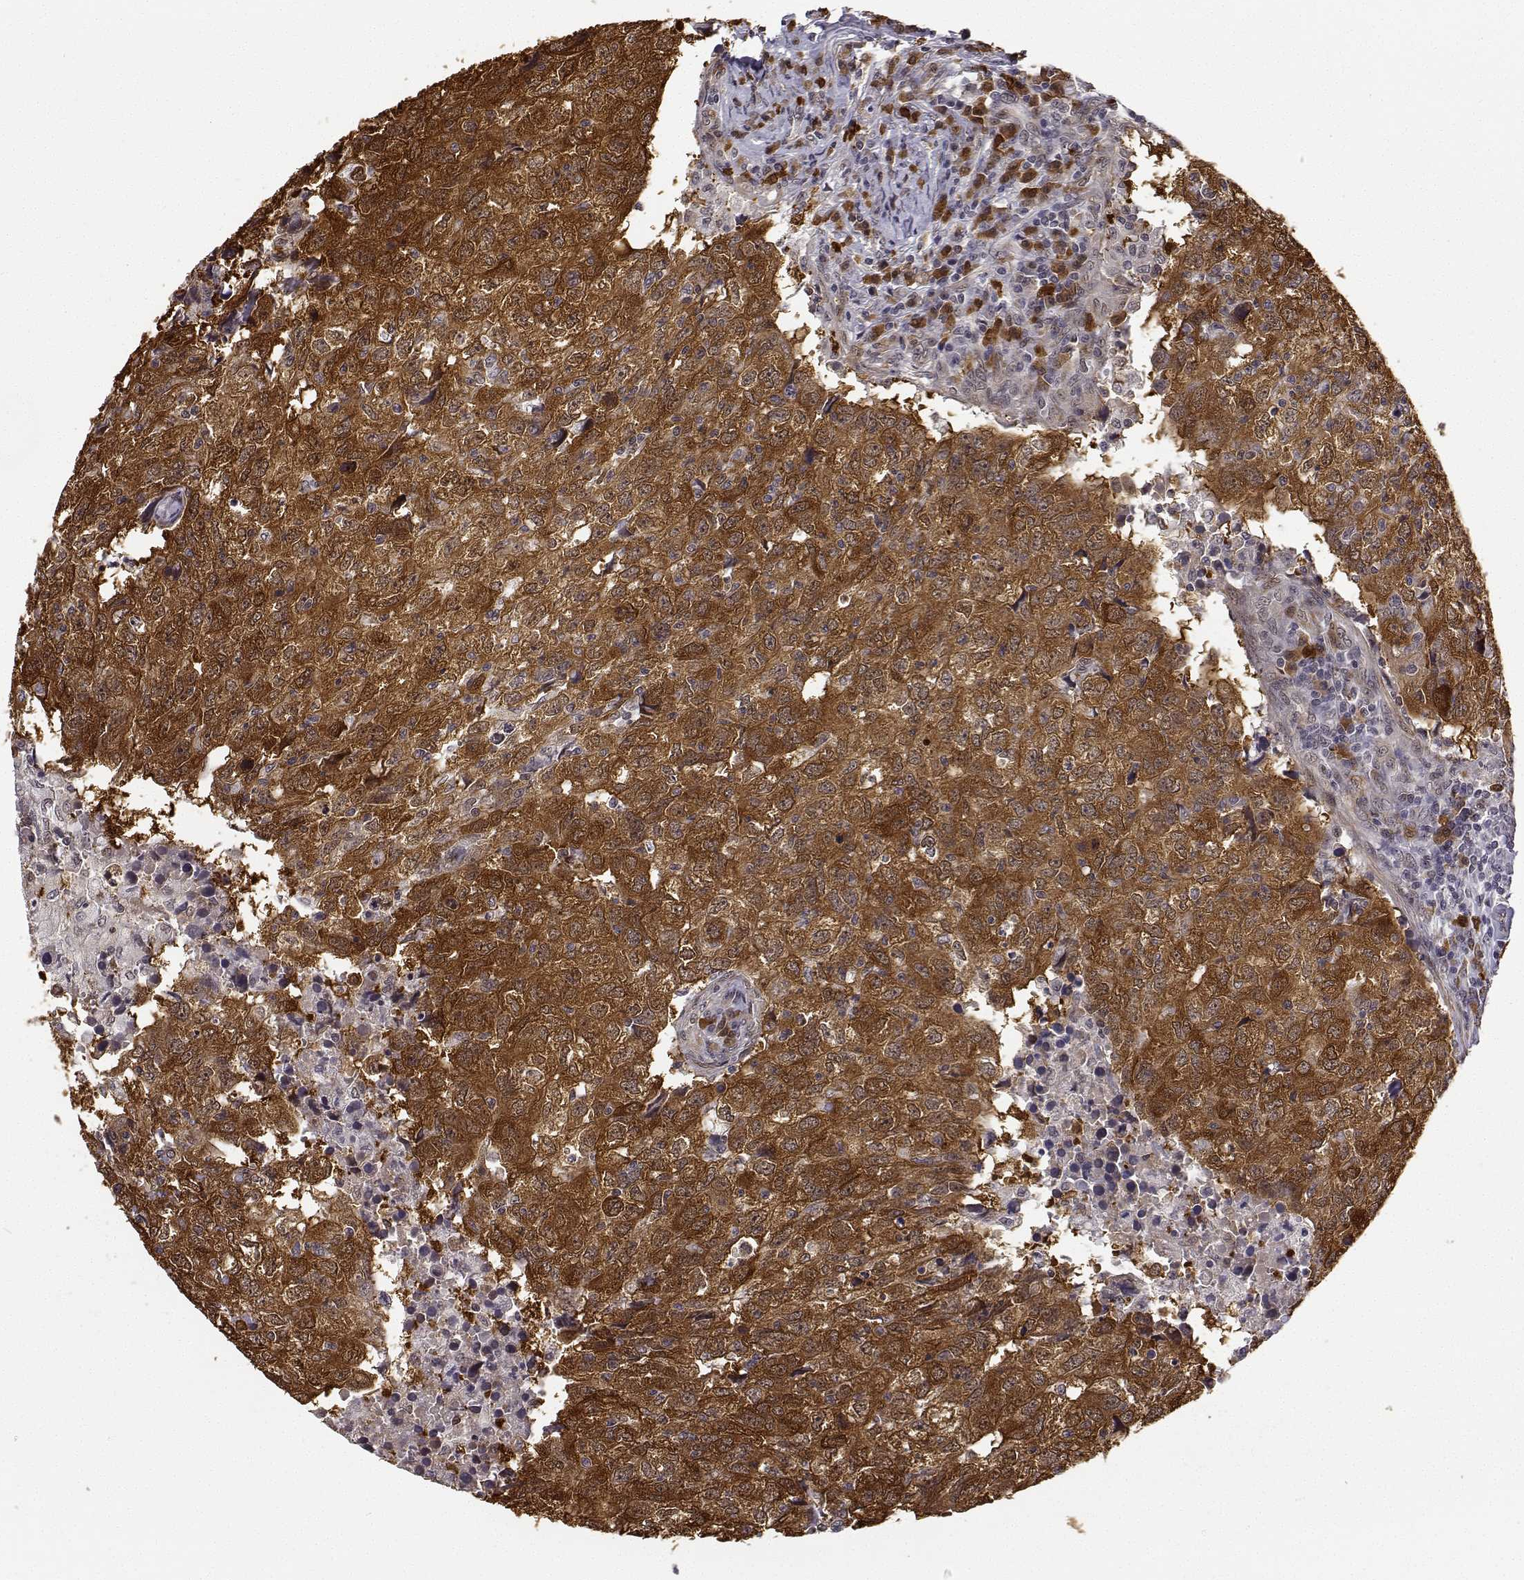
{"staining": {"intensity": "strong", "quantity": ">75%", "location": "cytoplasmic/membranous"}, "tissue": "breast cancer", "cell_type": "Tumor cells", "image_type": "cancer", "snomed": [{"axis": "morphology", "description": "Duct carcinoma"}, {"axis": "topography", "description": "Breast"}], "caption": "Breast infiltrating ductal carcinoma was stained to show a protein in brown. There is high levels of strong cytoplasmic/membranous expression in about >75% of tumor cells.", "gene": "PHGDH", "patient": {"sex": "female", "age": 30}}